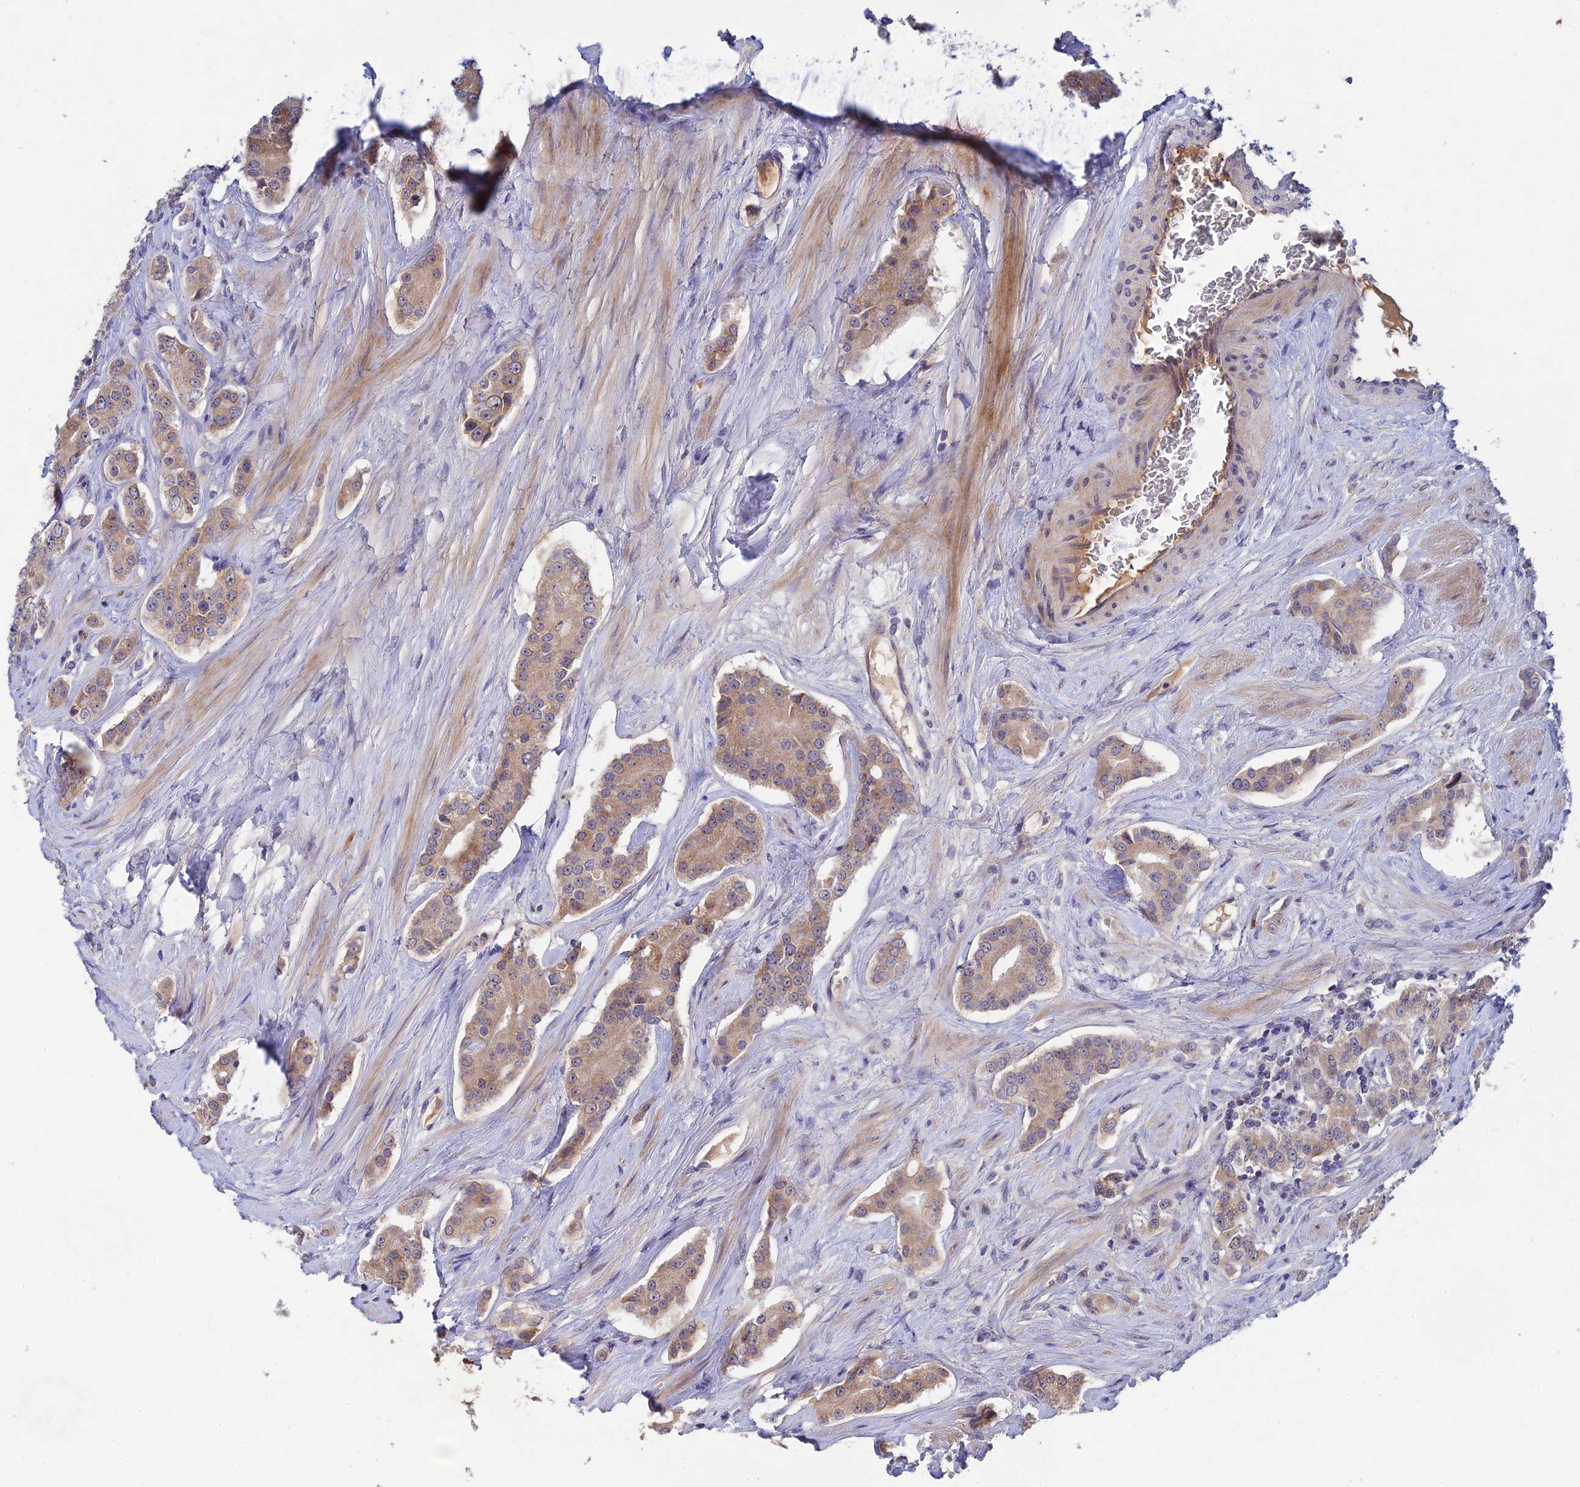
{"staining": {"intensity": "moderate", "quantity": ">75%", "location": "cytoplasmic/membranous"}, "tissue": "prostate cancer", "cell_type": "Tumor cells", "image_type": "cancer", "snomed": [{"axis": "morphology", "description": "Adenocarcinoma, High grade"}, {"axis": "topography", "description": "Prostate"}], "caption": "This is an image of immunohistochemistry (IHC) staining of prostate cancer, which shows moderate positivity in the cytoplasmic/membranous of tumor cells.", "gene": "CHST5", "patient": {"sex": "male", "age": 71}}